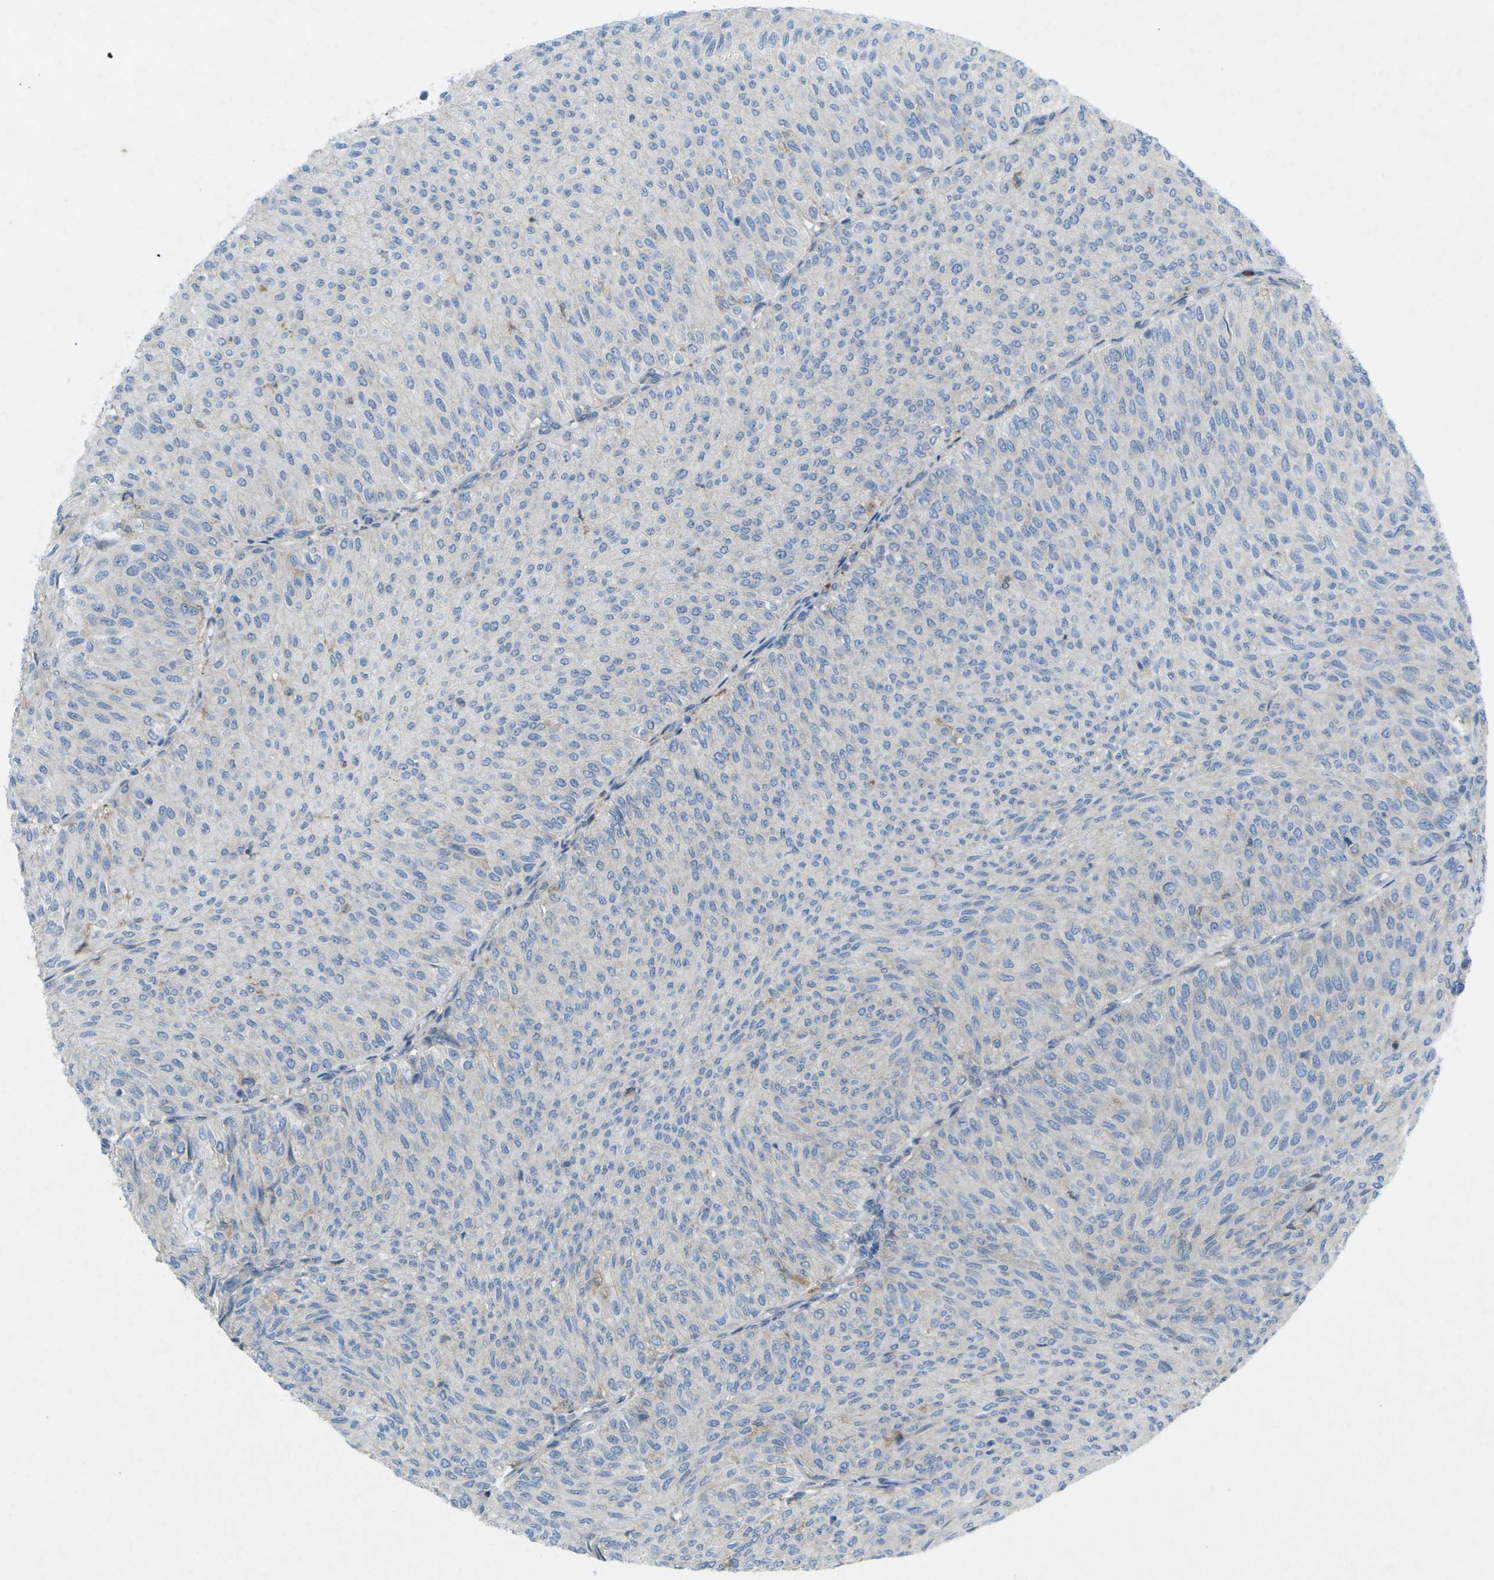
{"staining": {"intensity": "negative", "quantity": "none", "location": "none"}, "tissue": "urothelial cancer", "cell_type": "Tumor cells", "image_type": "cancer", "snomed": [{"axis": "morphology", "description": "Urothelial carcinoma, Low grade"}, {"axis": "topography", "description": "Urinary bladder"}], "caption": "This is an immunohistochemistry (IHC) photomicrograph of human urothelial cancer. There is no staining in tumor cells.", "gene": "STK11", "patient": {"sex": "male", "age": 78}}